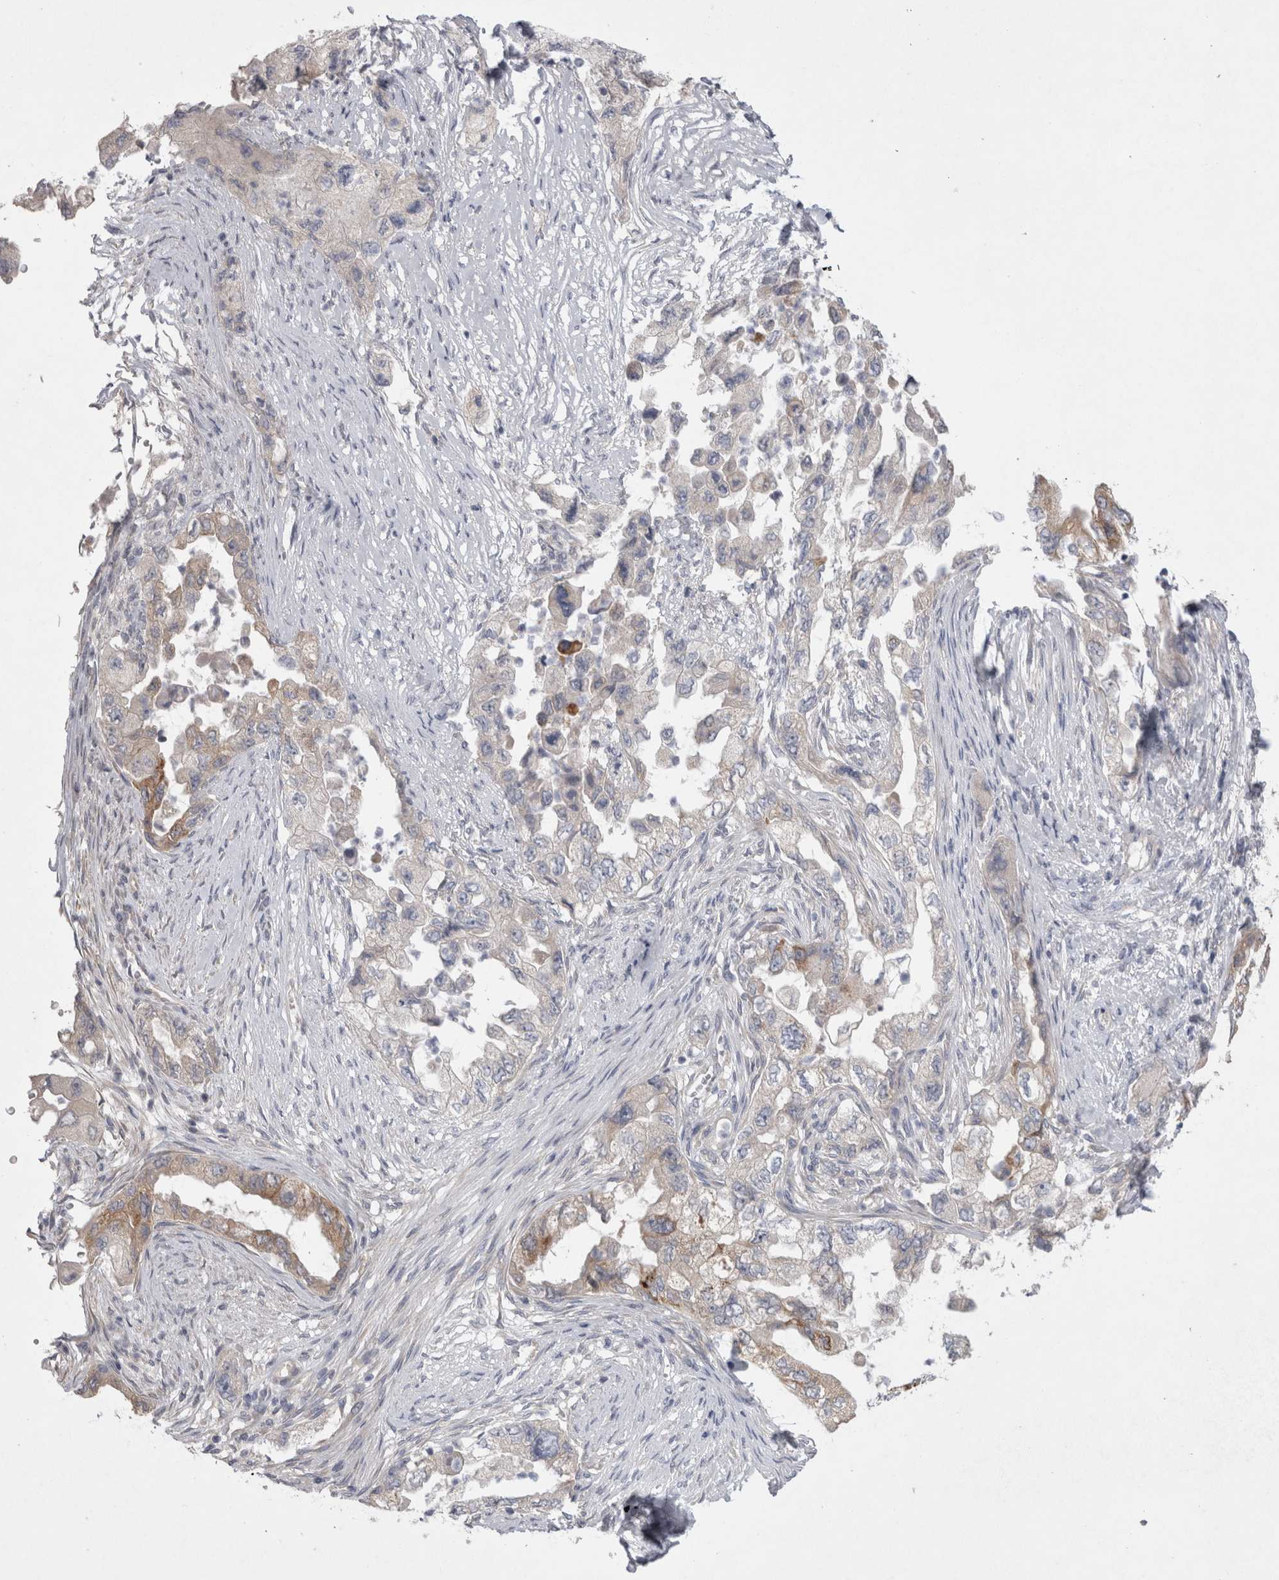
{"staining": {"intensity": "weak", "quantity": "<25%", "location": "cytoplasmic/membranous"}, "tissue": "pancreatic cancer", "cell_type": "Tumor cells", "image_type": "cancer", "snomed": [{"axis": "morphology", "description": "Adenocarcinoma, NOS"}, {"axis": "topography", "description": "Pancreas"}], "caption": "There is no significant positivity in tumor cells of pancreatic adenocarcinoma.", "gene": "LRRC40", "patient": {"sex": "female", "age": 73}}